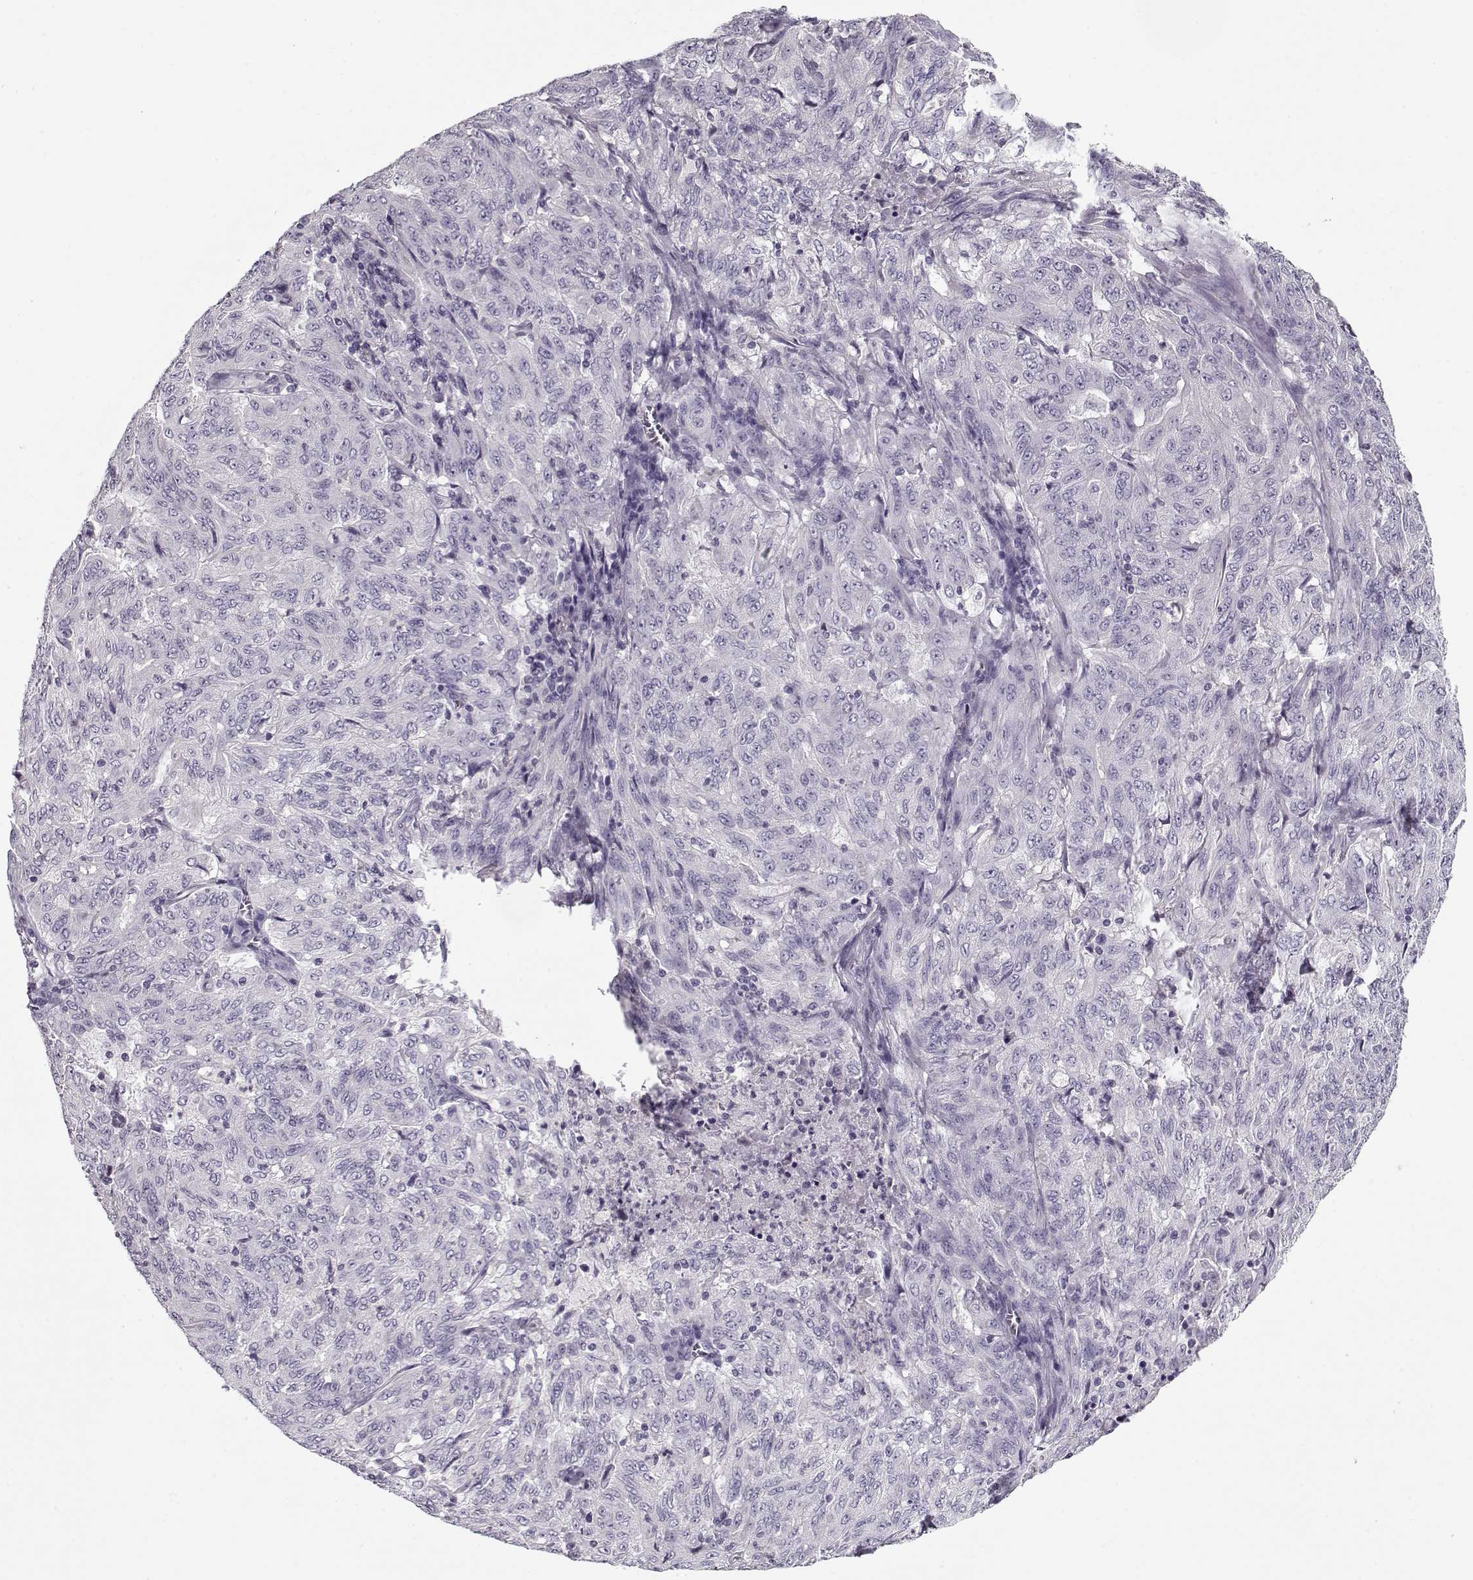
{"staining": {"intensity": "negative", "quantity": "none", "location": "none"}, "tissue": "pancreatic cancer", "cell_type": "Tumor cells", "image_type": "cancer", "snomed": [{"axis": "morphology", "description": "Adenocarcinoma, NOS"}, {"axis": "topography", "description": "Pancreas"}], "caption": "Immunohistochemical staining of human adenocarcinoma (pancreatic) shows no significant staining in tumor cells.", "gene": "CCDC136", "patient": {"sex": "male", "age": 63}}